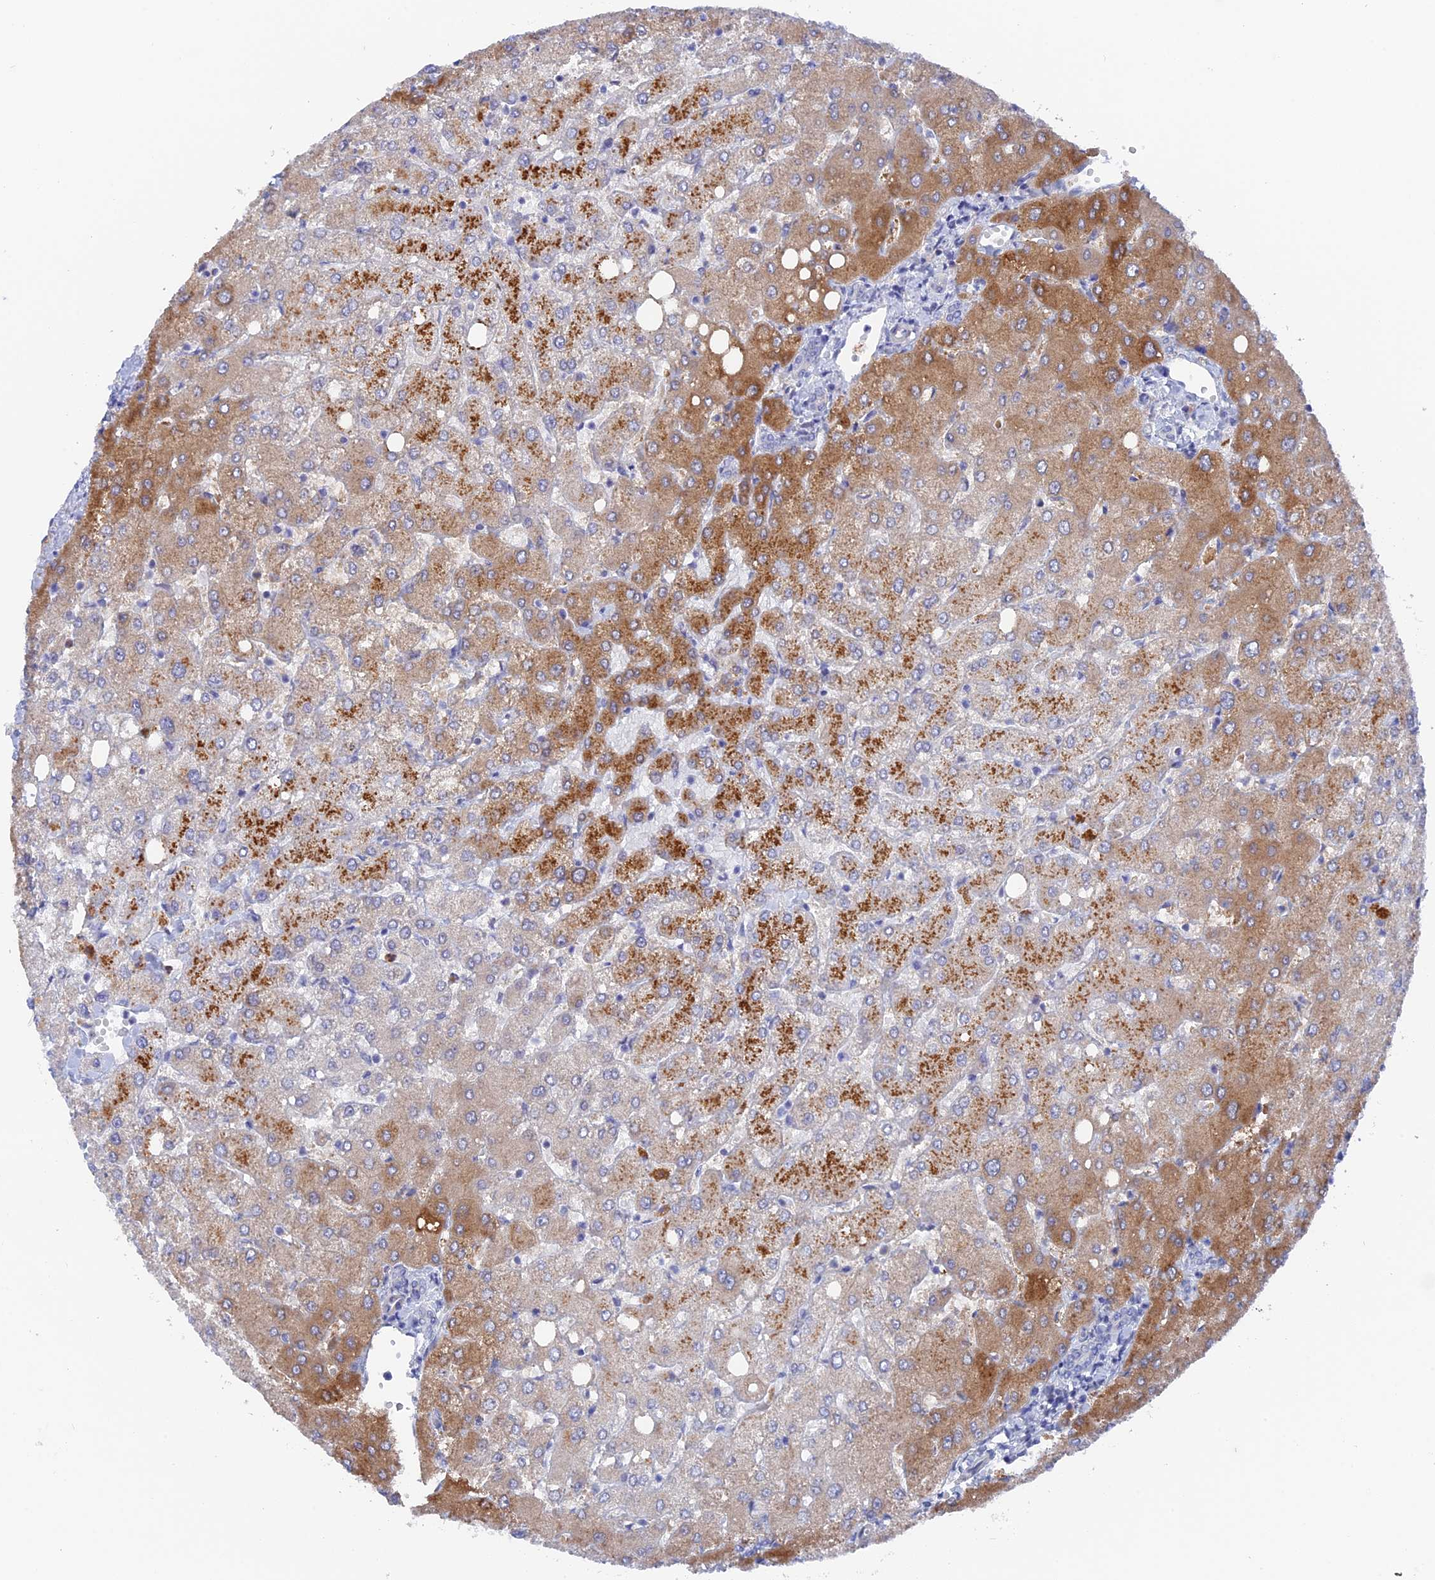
{"staining": {"intensity": "negative", "quantity": "none", "location": "none"}, "tissue": "liver", "cell_type": "Cholangiocytes", "image_type": "normal", "snomed": [{"axis": "morphology", "description": "Normal tissue, NOS"}, {"axis": "topography", "description": "Liver"}], "caption": "The IHC photomicrograph has no significant expression in cholangiocytes of liver.", "gene": "DACT3", "patient": {"sex": "female", "age": 54}}